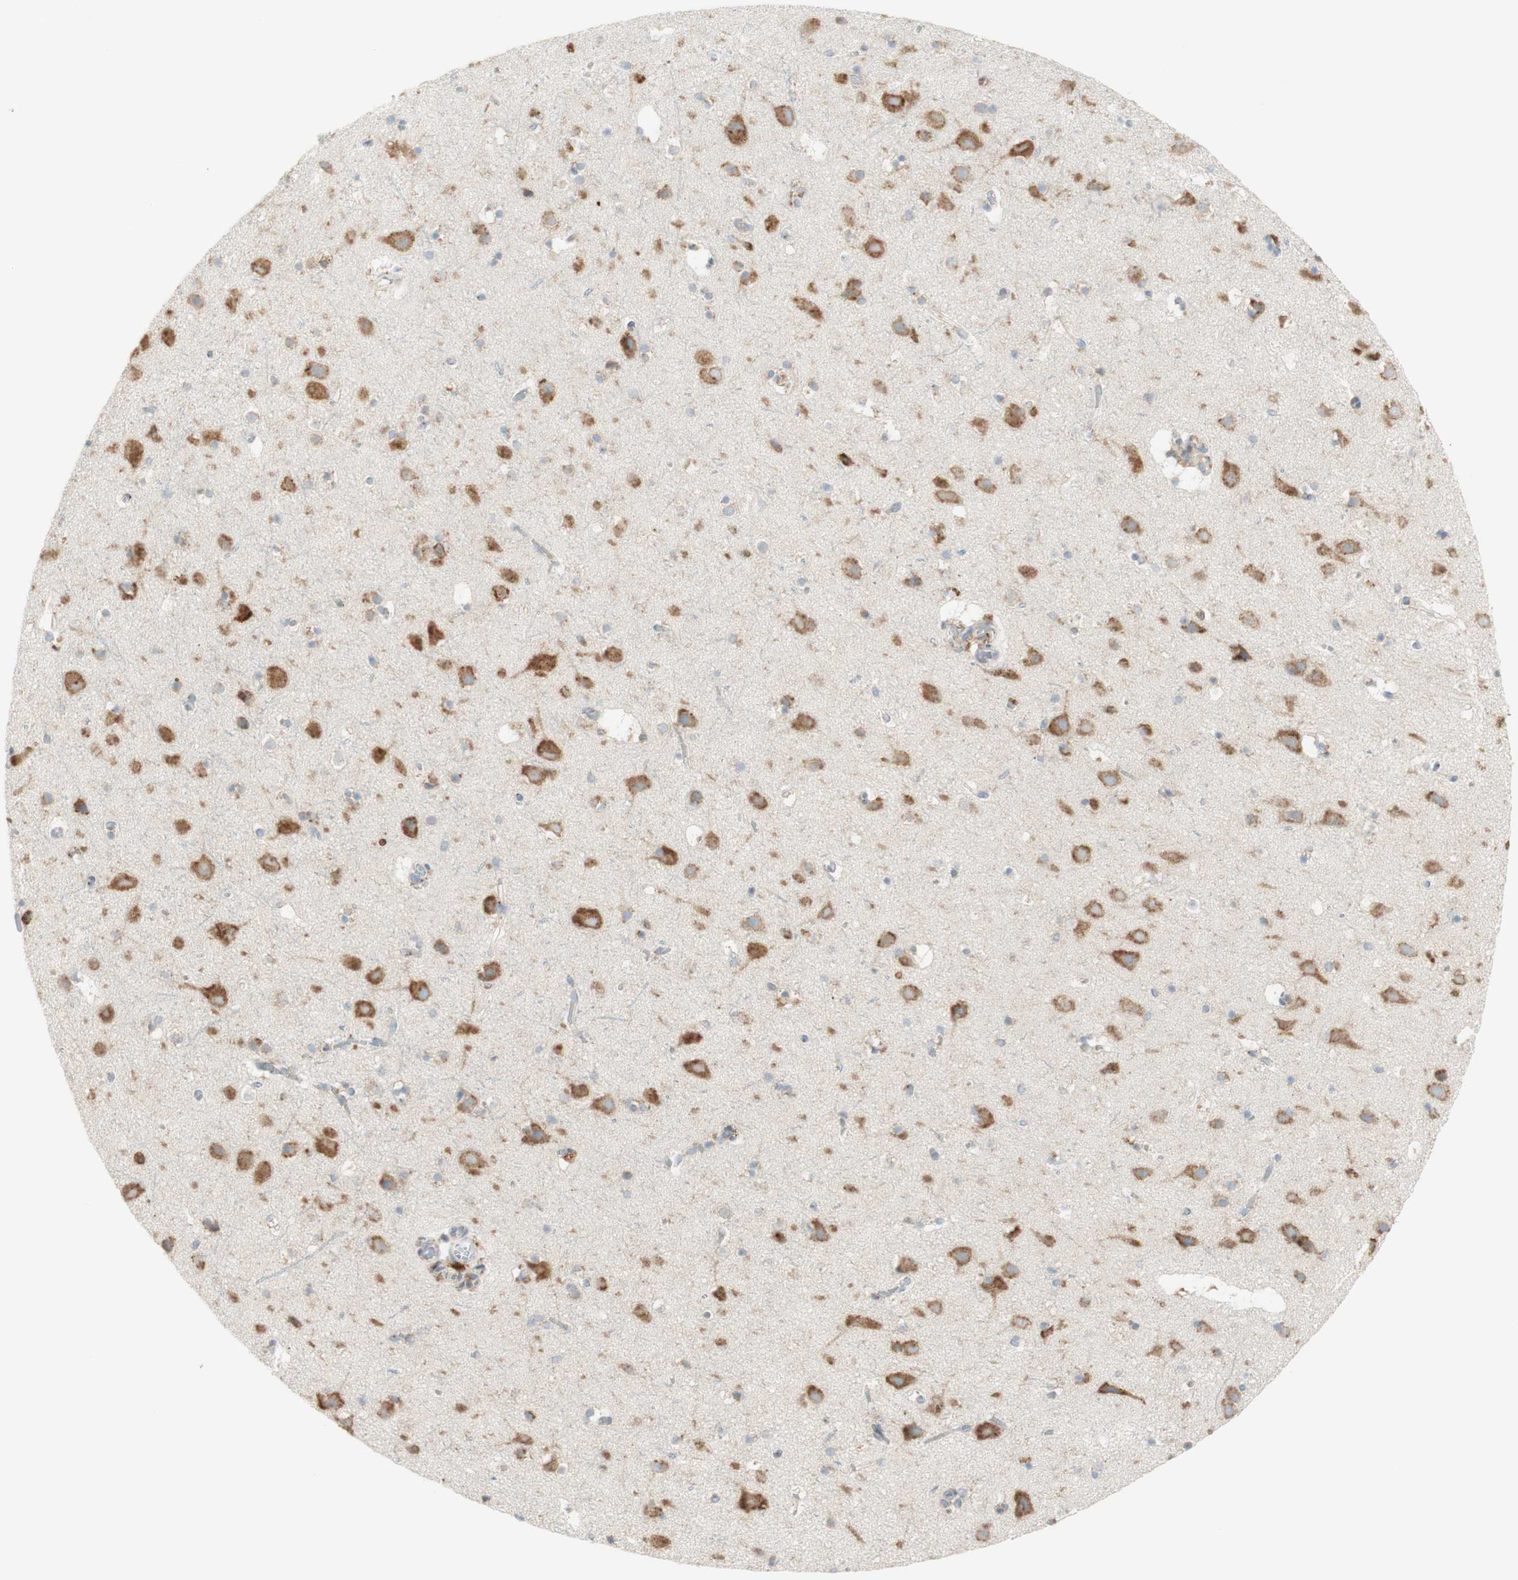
{"staining": {"intensity": "negative", "quantity": "none", "location": "none"}, "tissue": "cerebral cortex", "cell_type": "Endothelial cells", "image_type": "normal", "snomed": [{"axis": "morphology", "description": "Normal tissue, NOS"}, {"axis": "topography", "description": "Cerebral cortex"}], "caption": "This is an IHC micrograph of unremarkable cerebral cortex. There is no positivity in endothelial cells.", "gene": "MANF", "patient": {"sex": "male", "age": 45}}